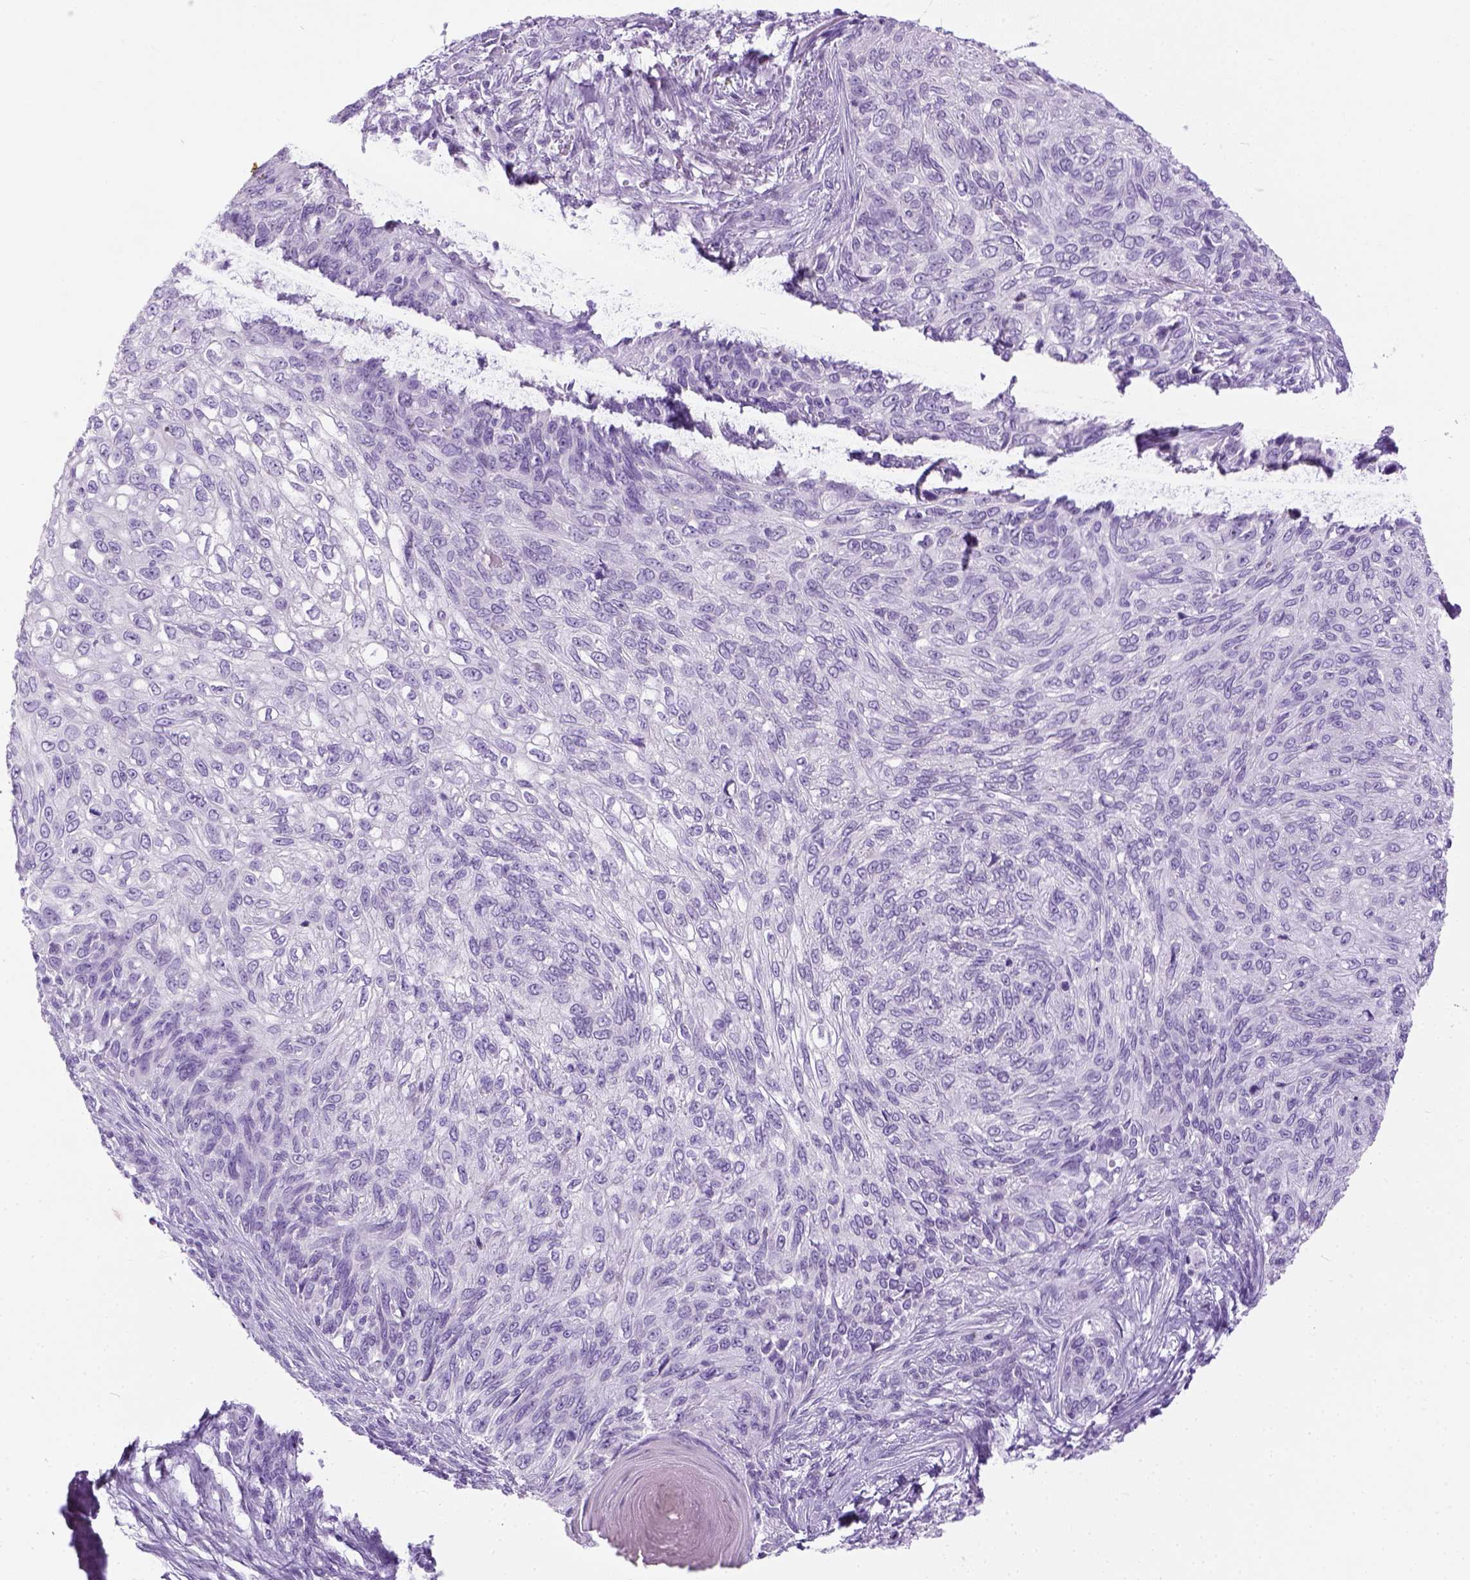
{"staining": {"intensity": "negative", "quantity": "none", "location": "none"}, "tissue": "skin cancer", "cell_type": "Tumor cells", "image_type": "cancer", "snomed": [{"axis": "morphology", "description": "Squamous cell carcinoma, NOS"}, {"axis": "topography", "description": "Skin"}], "caption": "An image of skin cancer (squamous cell carcinoma) stained for a protein demonstrates no brown staining in tumor cells.", "gene": "LGSN", "patient": {"sex": "male", "age": 92}}